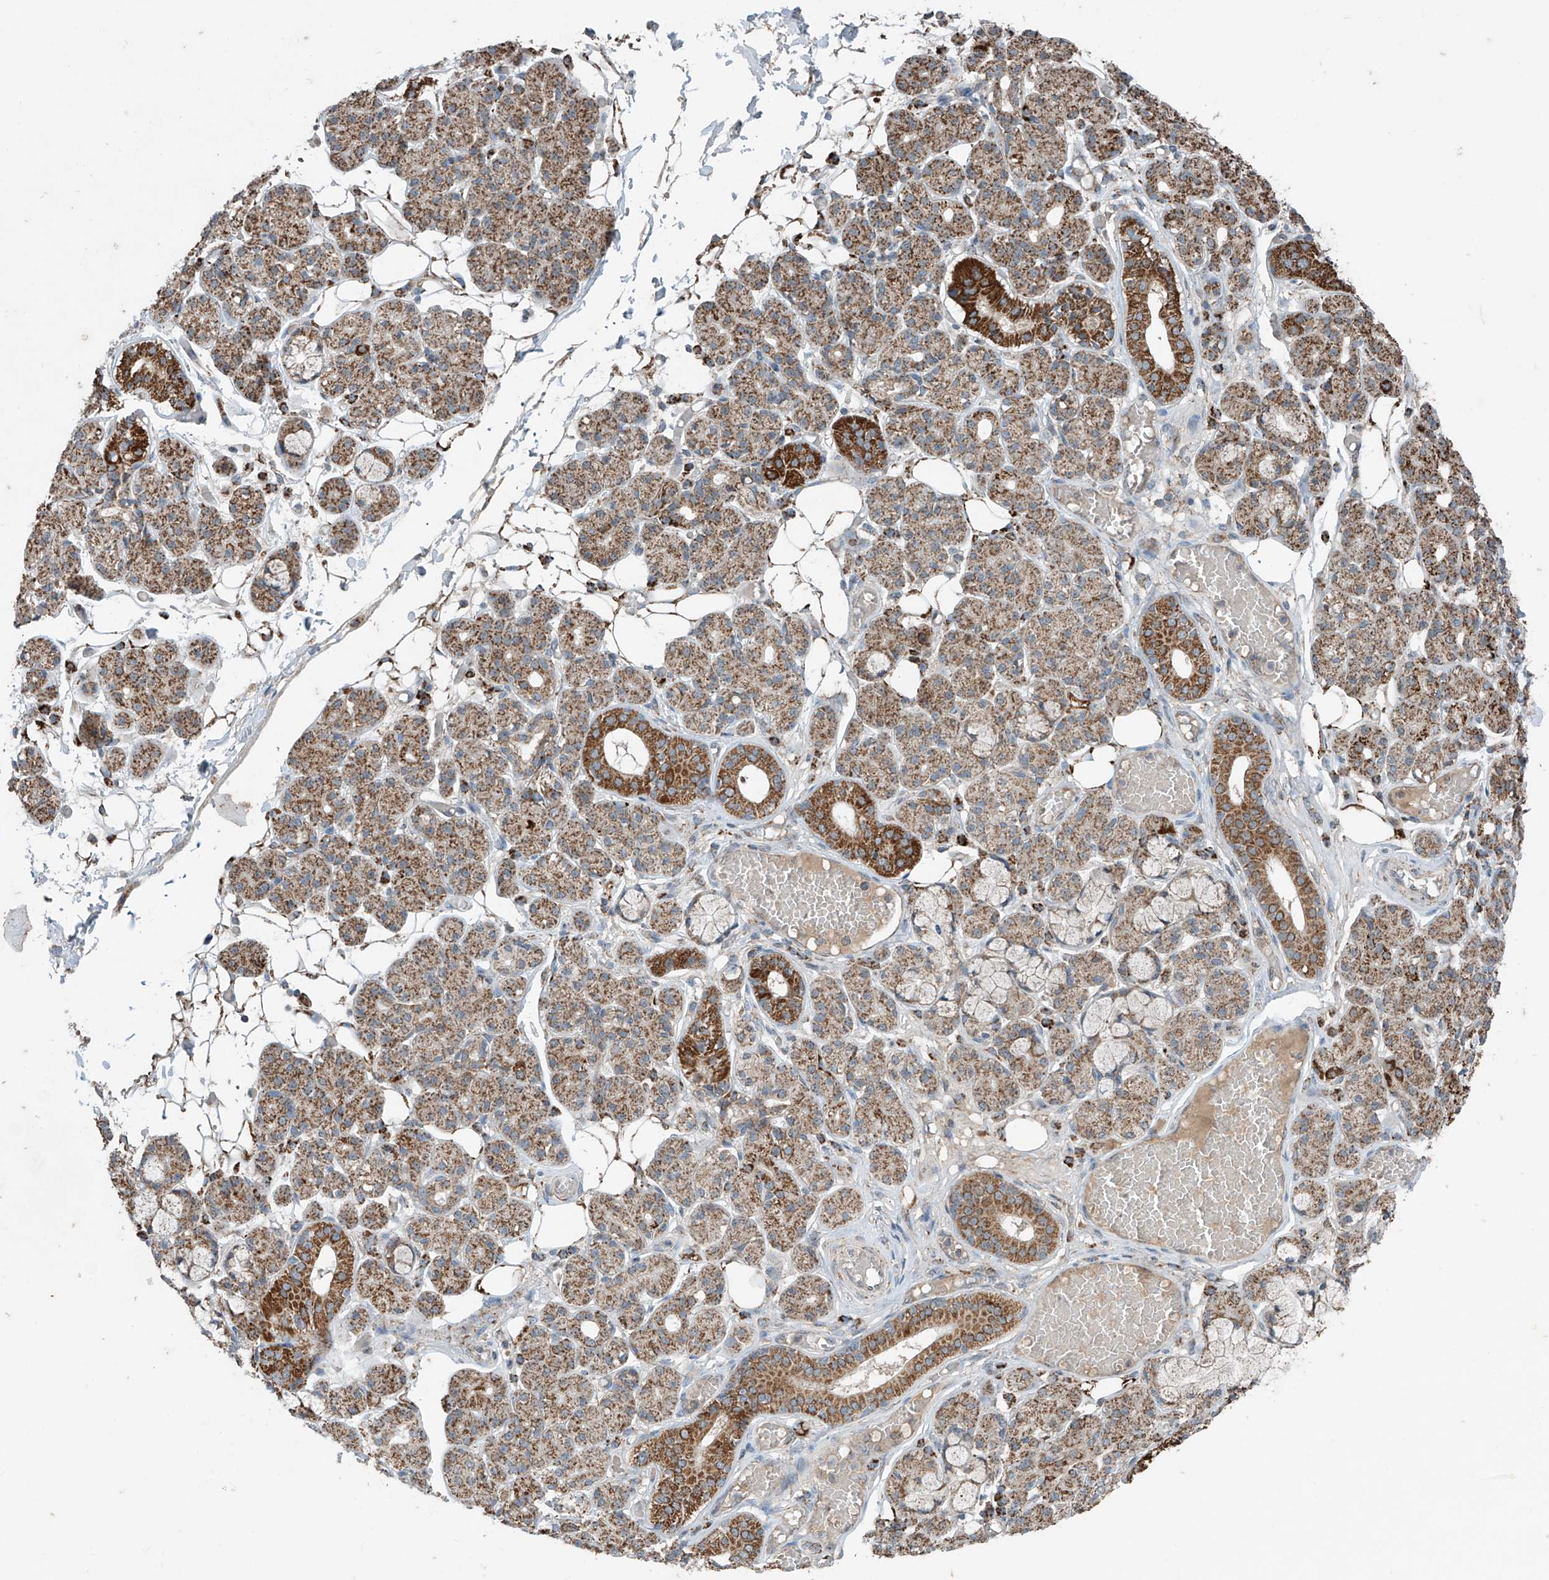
{"staining": {"intensity": "strong", "quantity": "25%-75%", "location": "cytoplasmic/membranous"}, "tissue": "salivary gland", "cell_type": "Glandular cells", "image_type": "normal", "snomed": [{"axis": "morphology", "description": "Normal tissue, NOS"}, {"axis": "topography", "description": "Salivary gland"}], "caption": "Protein expression by IHC demonstrates strong cytoplasmic/membranous positivity in about 25%-75% of glandular cells in benign salivary gland.", "gene": "SAMD3", "patient": {"sex": "male", "age": 63}}